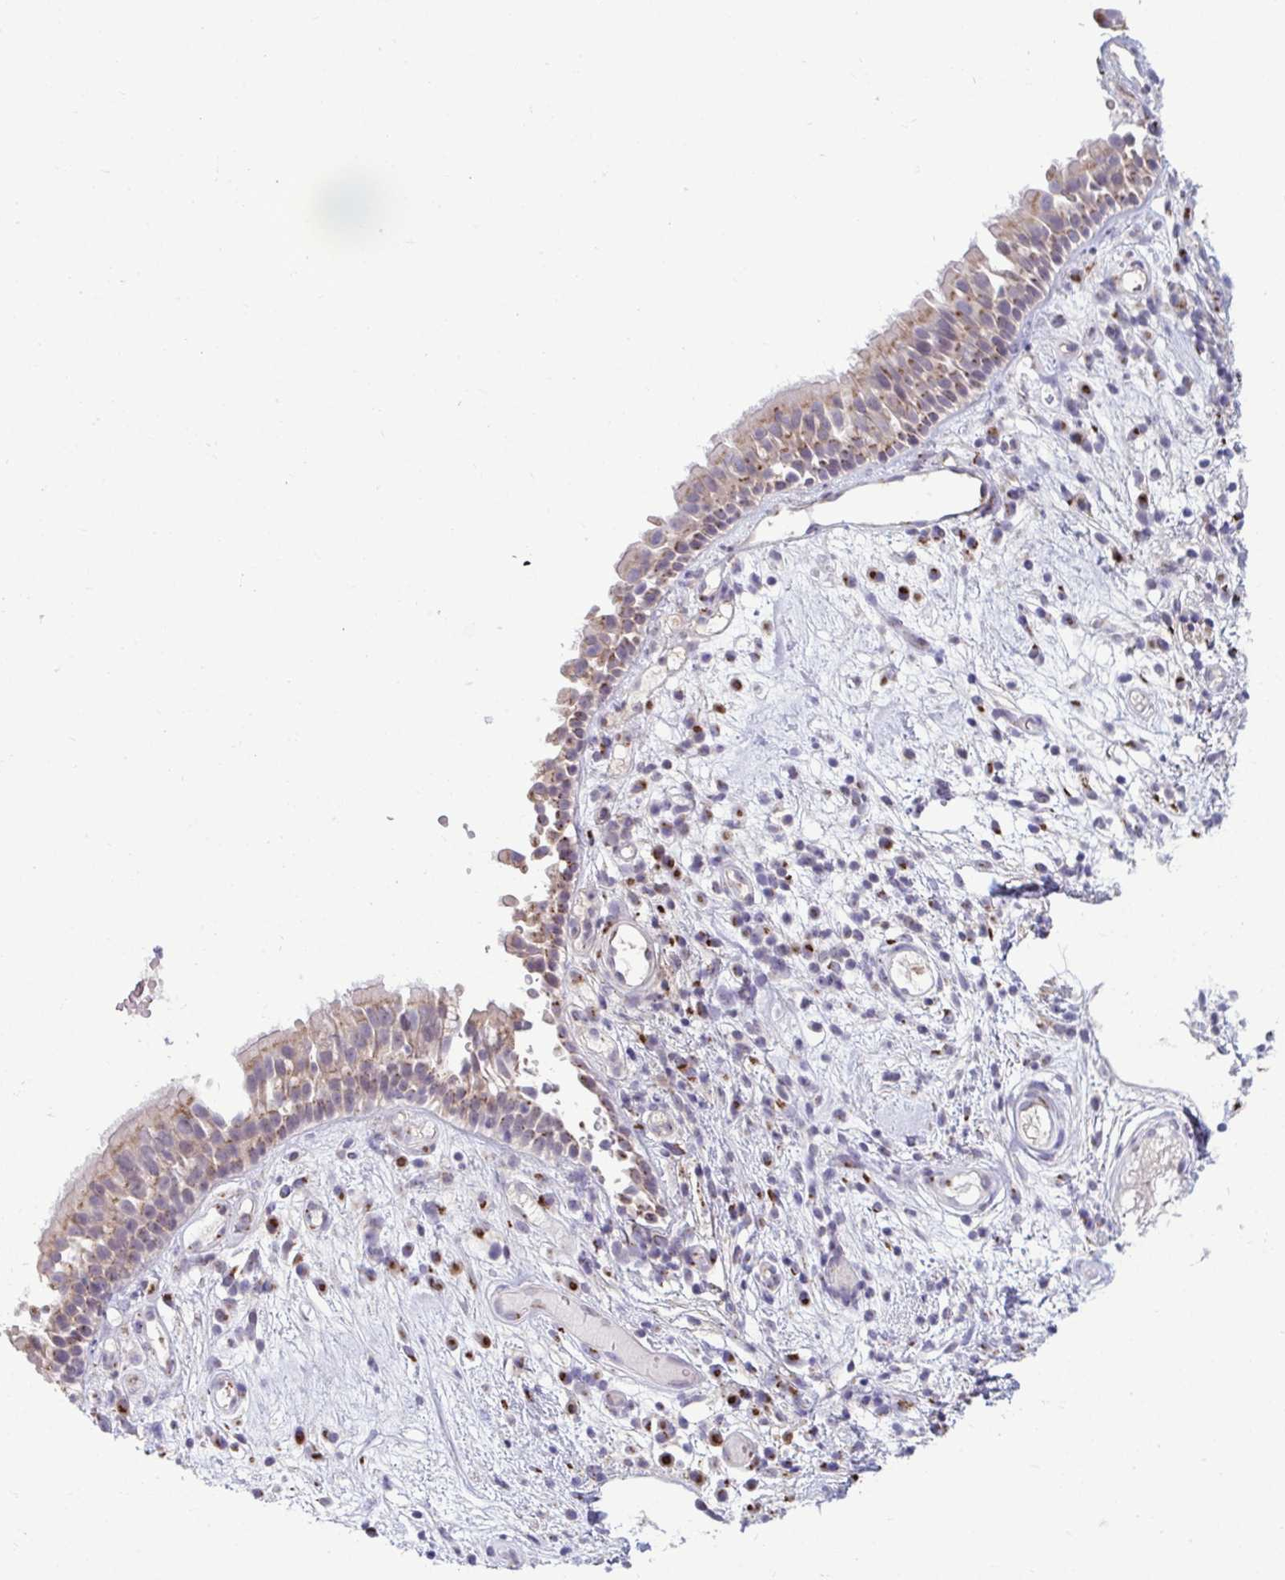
{"staining": {"intensity": "moderate", "quantity": "25%-75%", "location": "cytoplasmic/membranous"}, "tissue": "nasopharynx", "cell_type": "Respiratory epithelial cells", "image_type": "normal", "snomed": [{"axis": "morphology", "description": "Normal tissue, NOS"}, {"axis": "morphology", "description": "Inflammation, NOS"}, {"axis": "topography", "description": "Nasopharynx"}], "caption": "Nasopharynx stained with immunohistochemistry displays moderate cytoplasmic/membranous staining in approximately 25%-75% of respiratory epithelial cells.", "gene": "DTX4", "patient": {"sex": "male", "age": 54}}